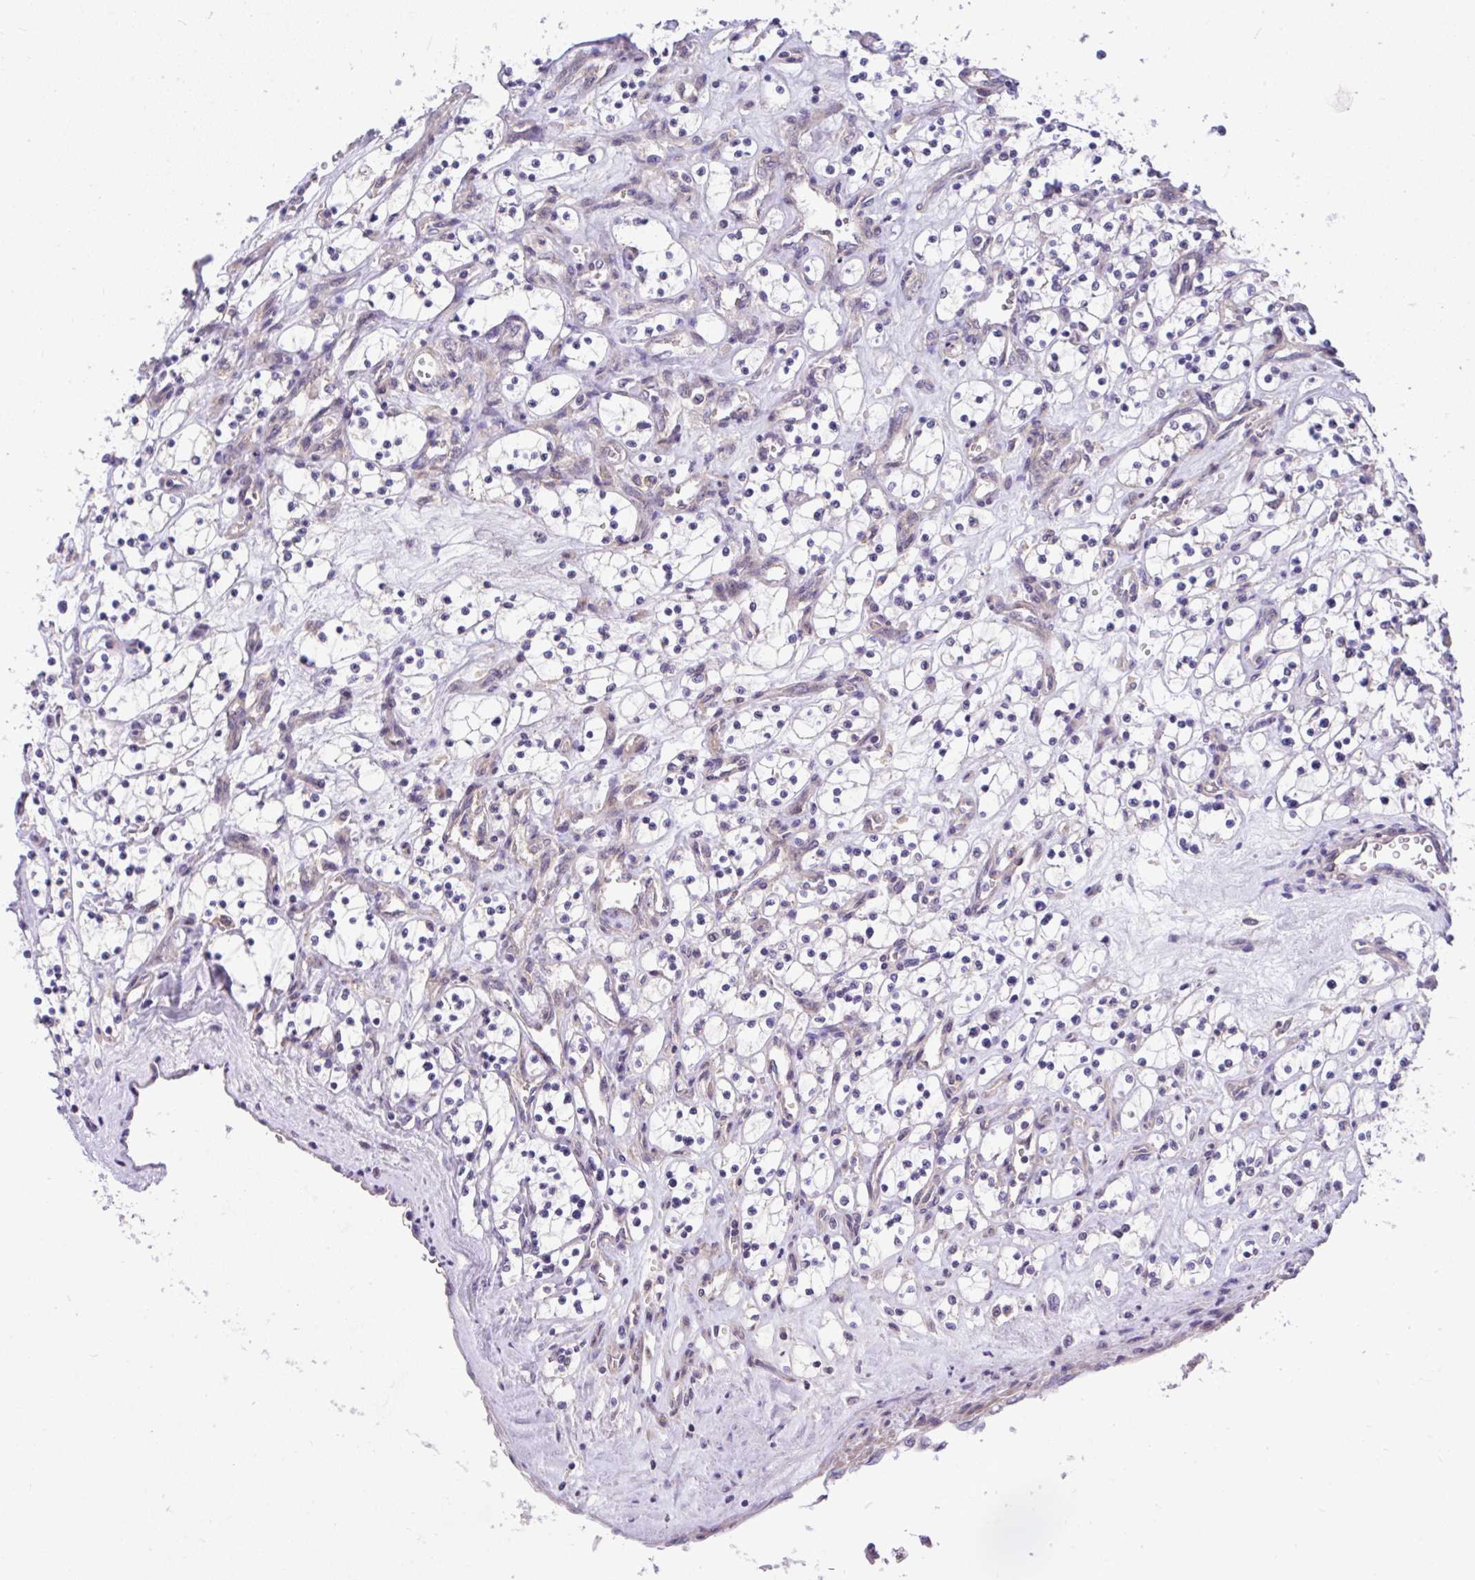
{"staining": {"intensity": "negative", "quantity": "none", "location": "none"}, "tissue": "renal cancer", "cell_type": "Tumor cells", "image_type": "cancer", "snomed": [{"axis": "morphology", "description": "Adenocarcinoma, NOS"}, {"axis": "topography", "description": "Kidney"}], "caption": "A high-resolution image shows immunohistochemistry (IHC) staining of renal adenocarcinoma, which demonstrates no significant staining in tumor cells.", "gene": "CHIA", "patient": {"sex": "female", "age": 69}}